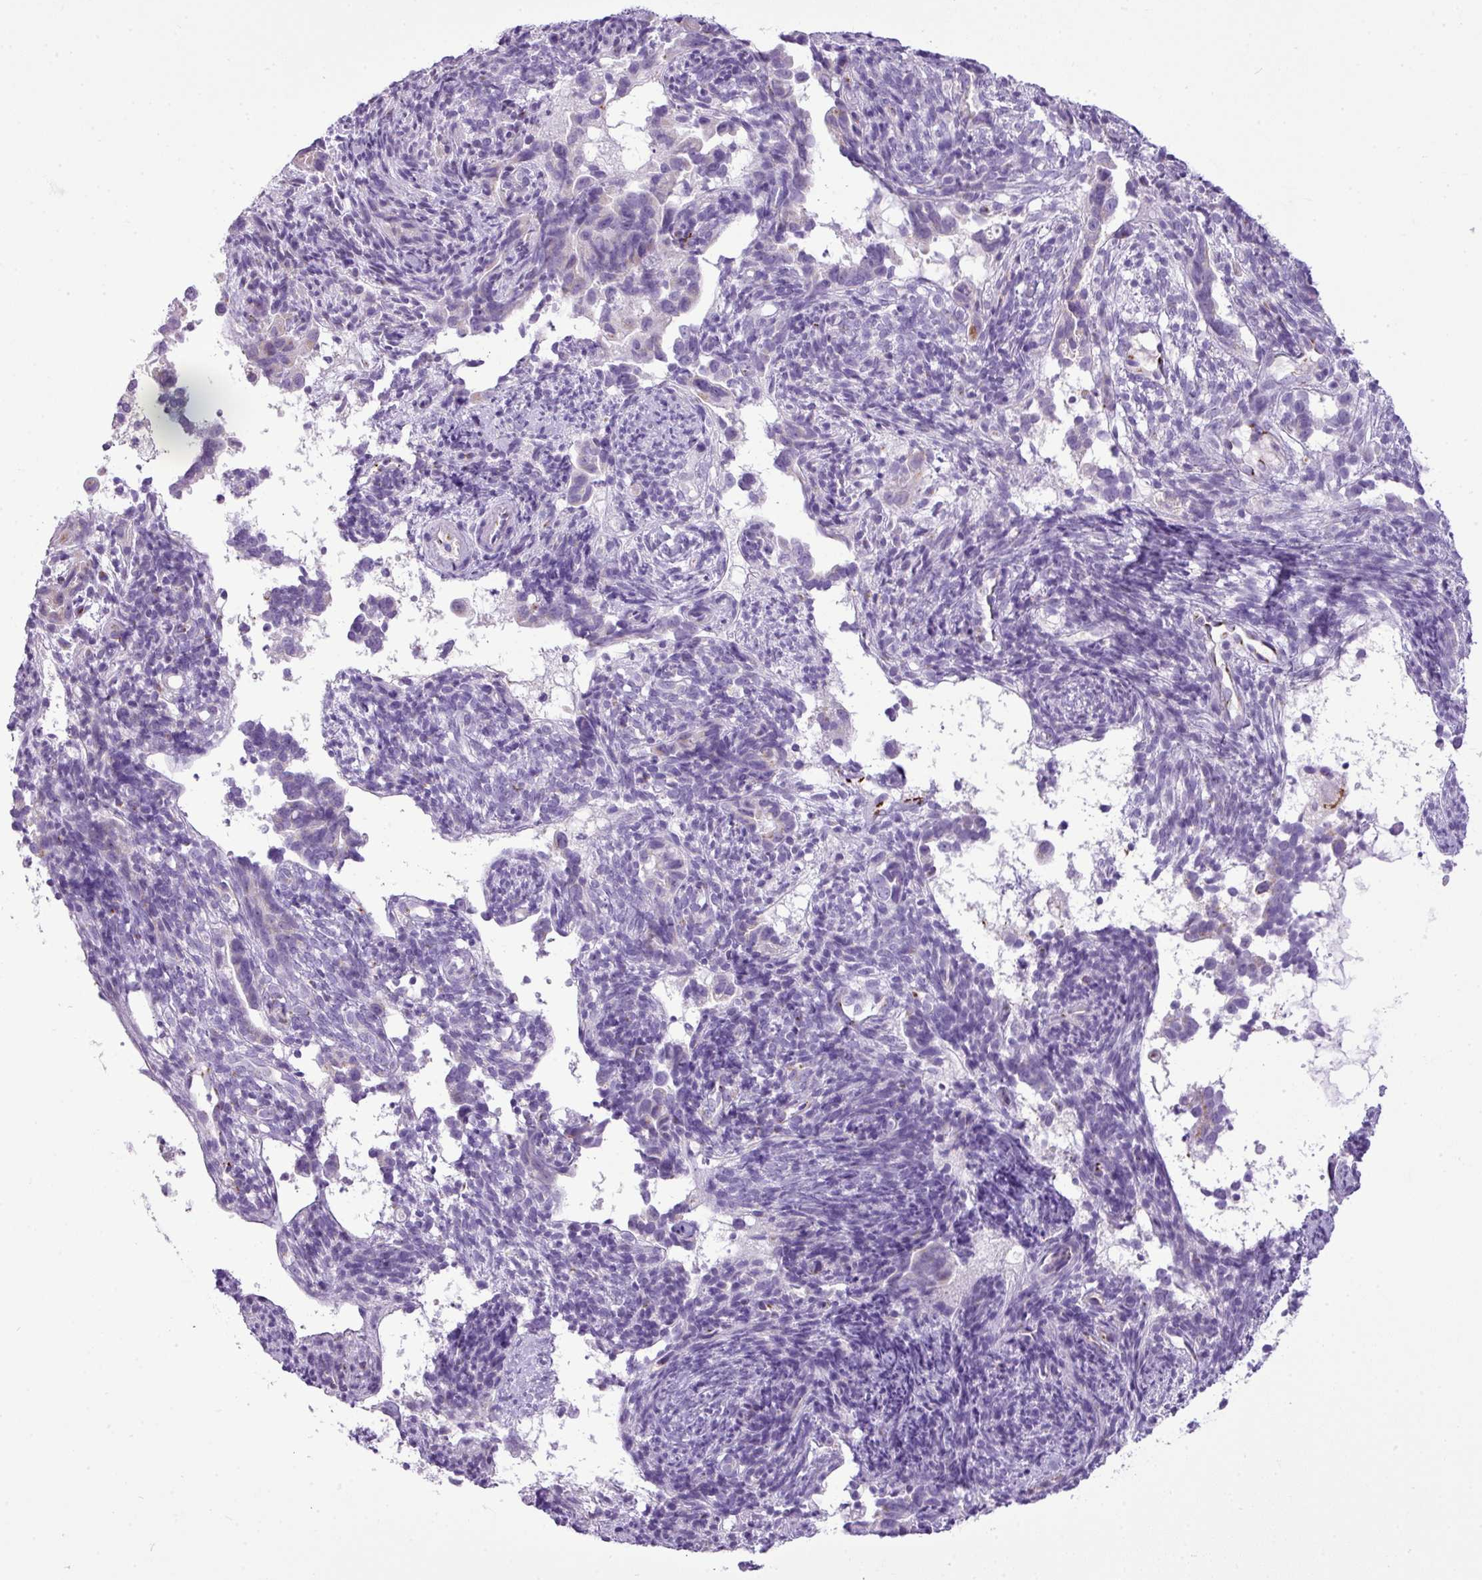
{"staining": {"intensity": "negative", "quantity": "none", "location": "none"}, "tissue": "endometrial cancer", "cell_type": "Tumor cells", "image_type": "cancer", "snomed": [{"axis": "morphology", "description": "Adenocarcinoma, NOS"}, {"axis": "topography", "description": "Endometrium"}], "caption": "A high-resolution histopathology image shows immunohistochemistry (IHC) staining of adenocarcinoma (endometrial), which reveals no significant positivity in tumor cells.", "gene": "FAM43A", "patient": {"sex": "female", "age": 57}}